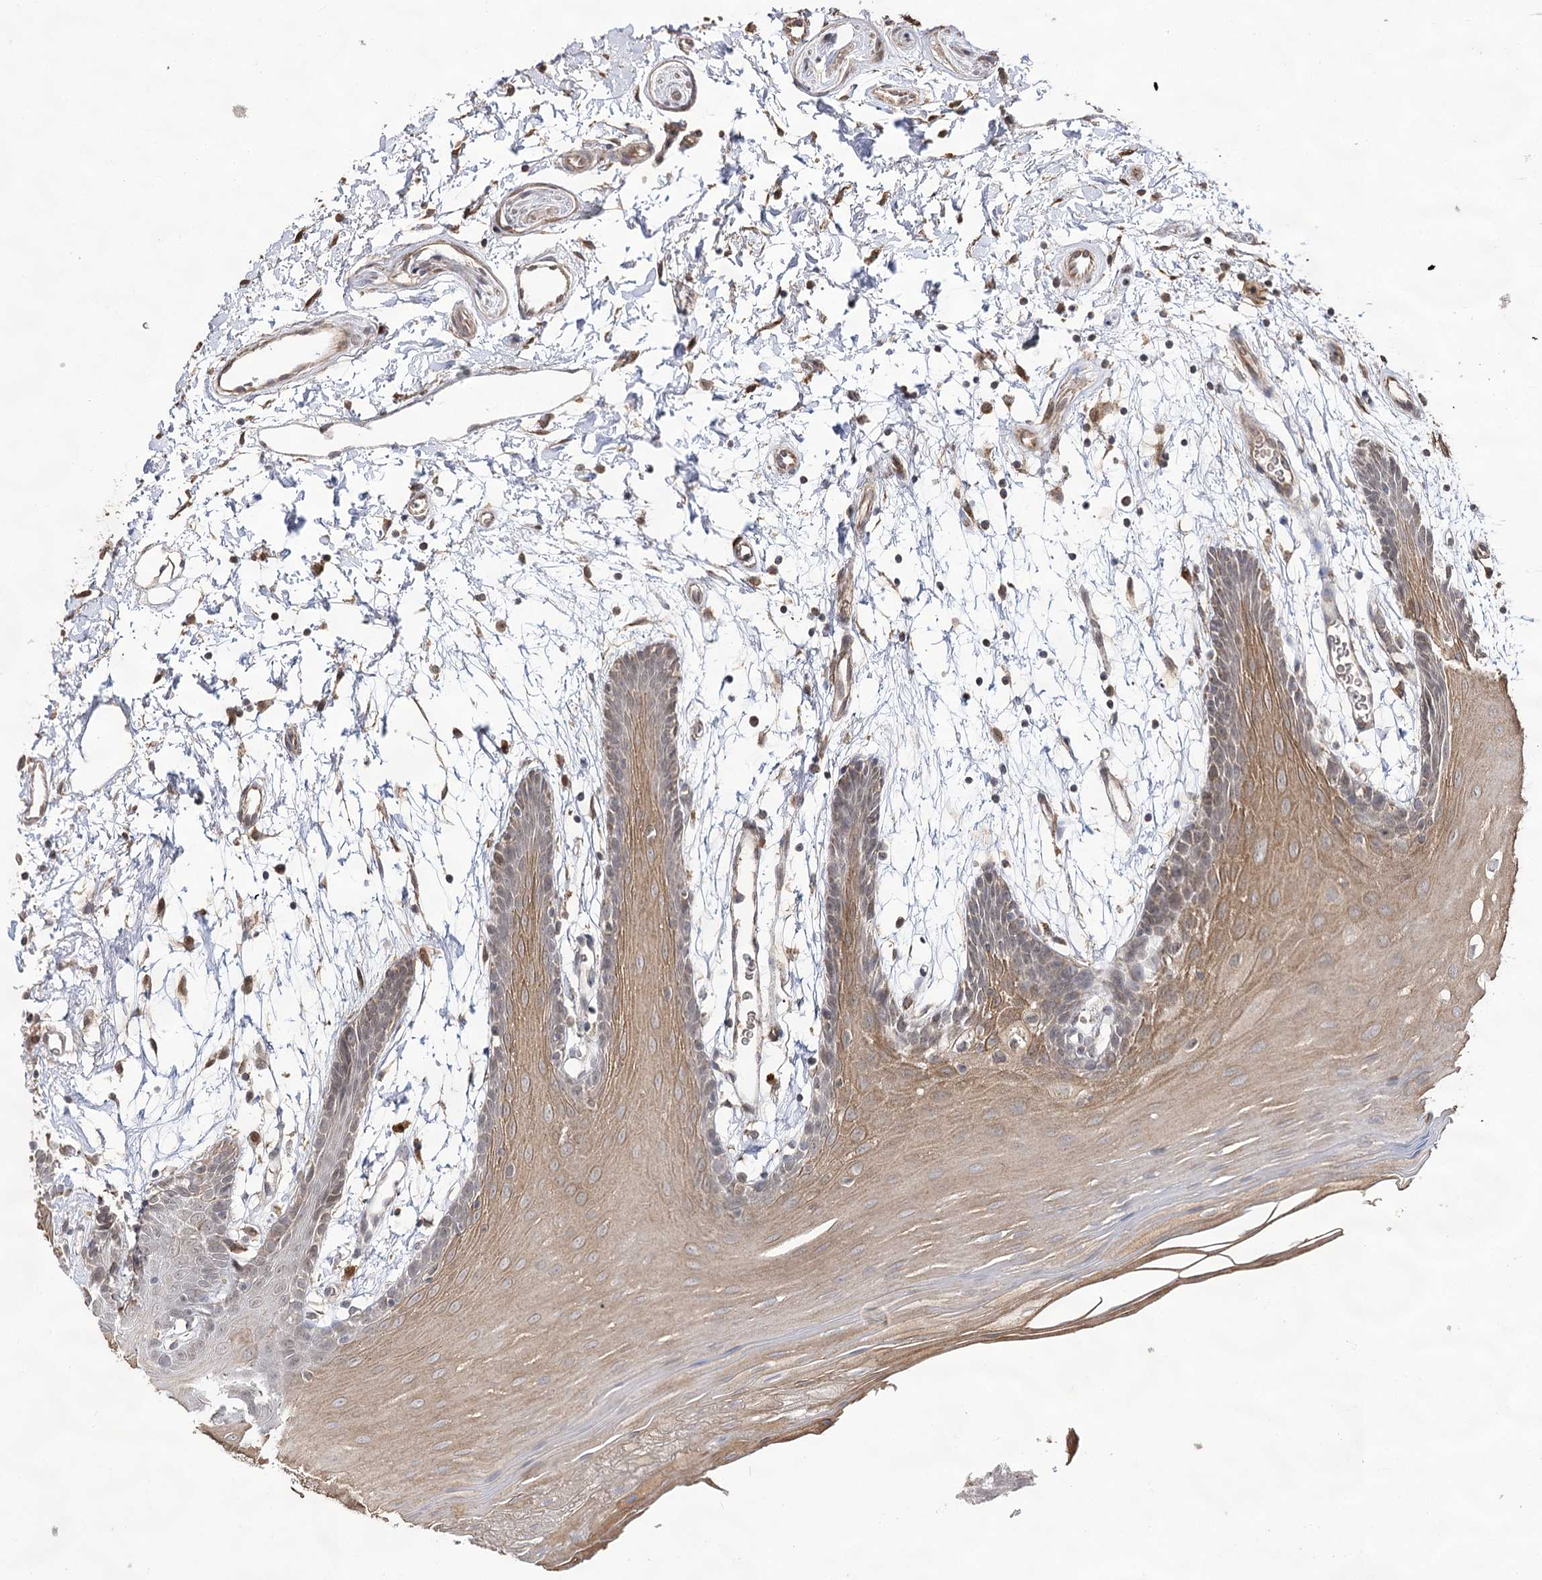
{"staining": {"intensity": "moderate", "quantity": "25%-75%", "location": "cytoplasmic/membranous,nuclear"}, "tissue": "oral mucosa", "cell_type": "Squamous epithelial cells", "image_type": "normal", "snomed": [{"axis": "morphology", "description": "Normal tissue, NOS"}, {"axis": "topography", "description": "Skeletal muscle"}, {"axis": "topography", "description": "Oral tissue"}, {"axis": "topography", "description": "Salivary gland"}, {"axis": "topography", "description": "Peripheral nerve tissue"}], "caption": "A high-resolution histopathology image shows IHC staining of normal oral mucosa, which reveals moderate cytoplasmic/membranous,nuclear staining in about 25%-75% of squamous epithelial cells. (DAB IHC, brown staining for protein, blue staining for nuclei).", "gene": "ACTR6", "patient": {"sex": "male", "age": 54}}